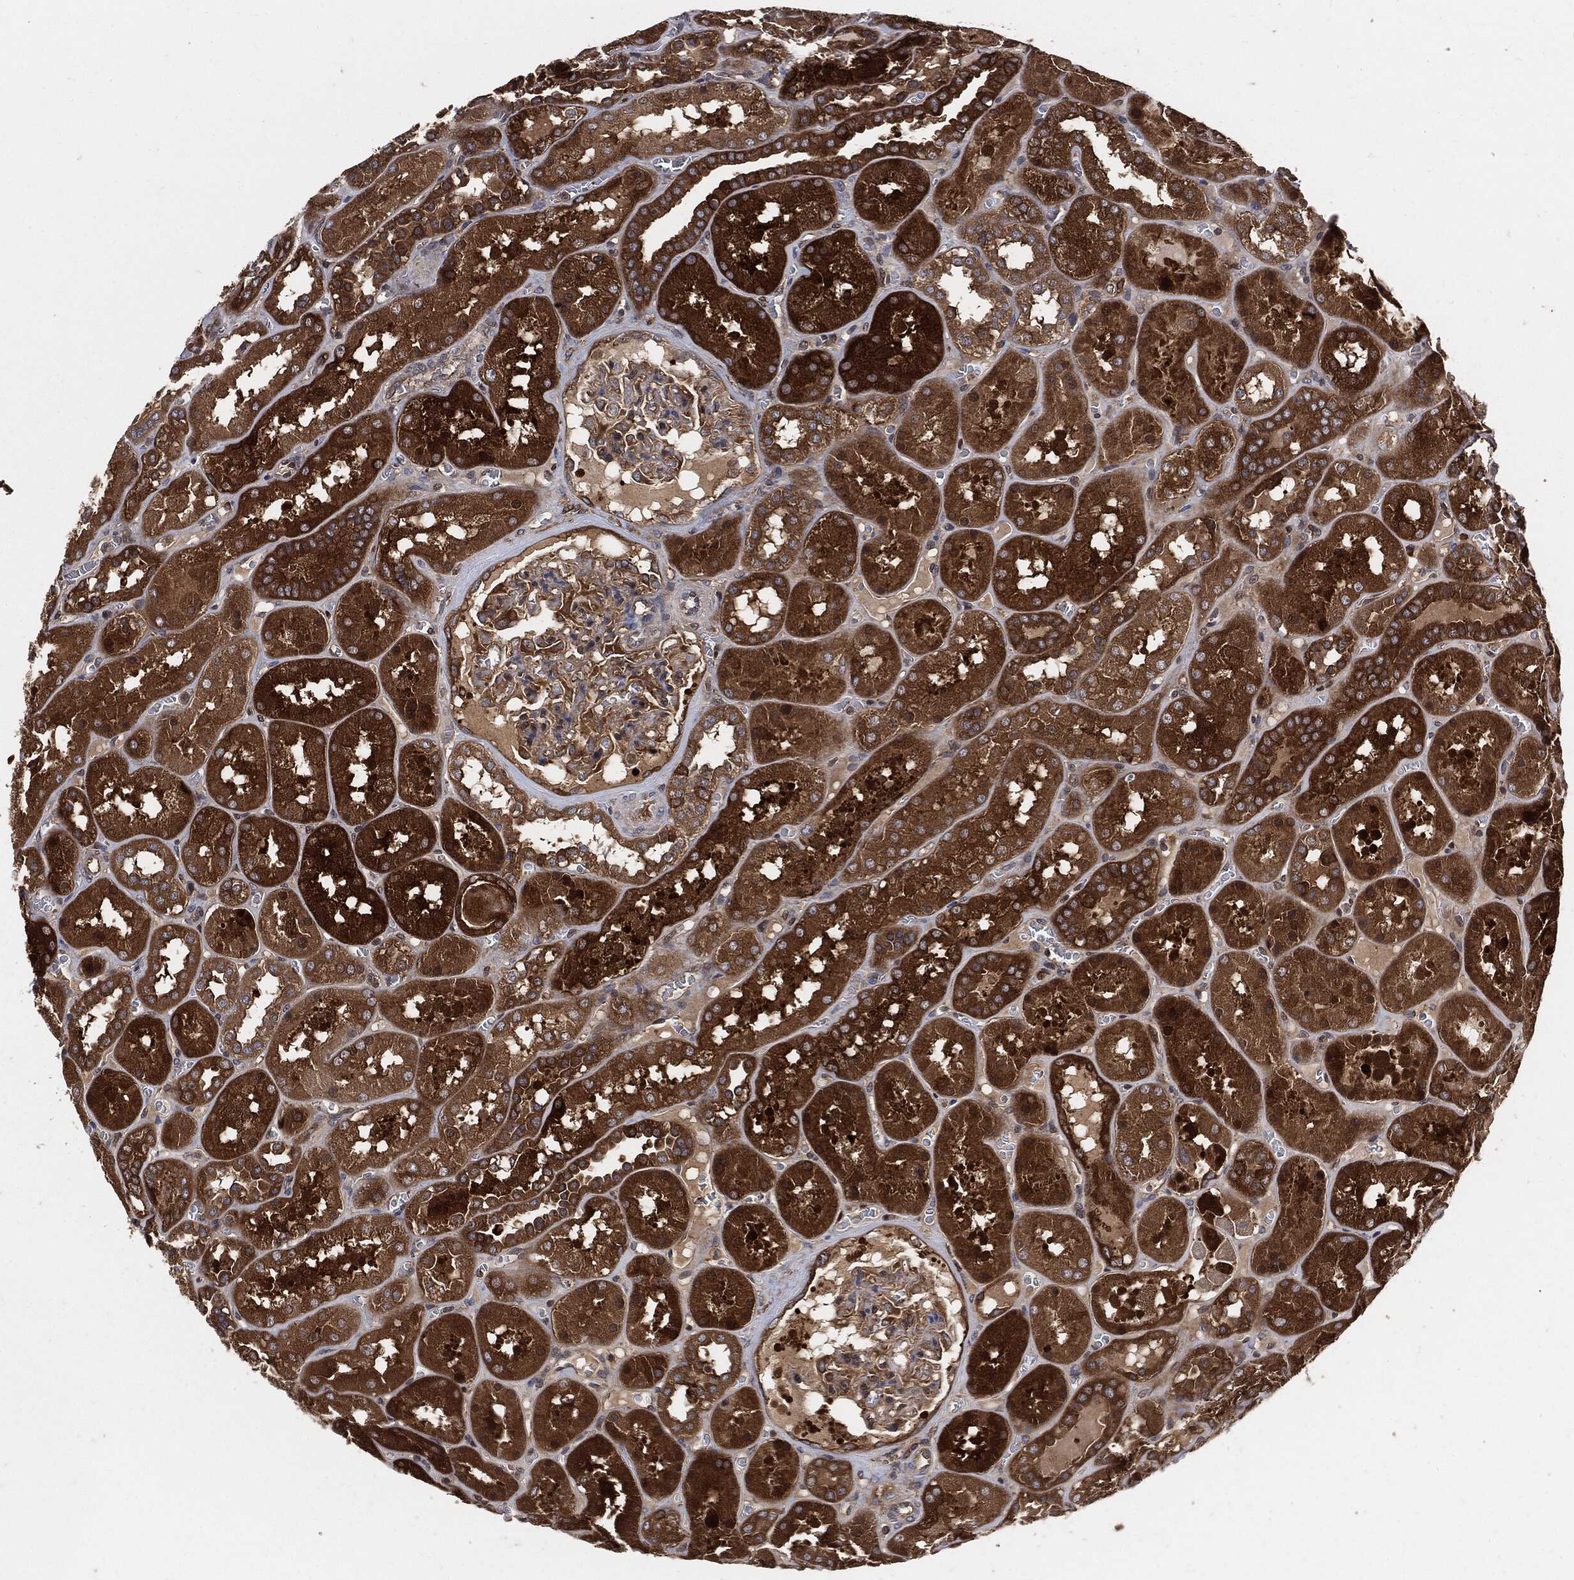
{"staining": {"intensity": "moderate", "quantity": "<25%", "location": "cytoplasmic/membranous"}, "tissue": "kidney", "cell_type": "Cells in glomeruli", "image_type": "normal", "snomed": [{"axis": "morphology", "description": "Normal tissue, NOS"}, {"axis": "topography", "description": "Kidney"}], "caption": "A histopathology image showing moderate cytoplasmic/membranous positivity in about <25% of cells in glomeruli in benign kidney, as visualized by brown immunohistochemical staining.", "gene": "XPNPEP1", "patient": {"sex": "male", "age": 73}}